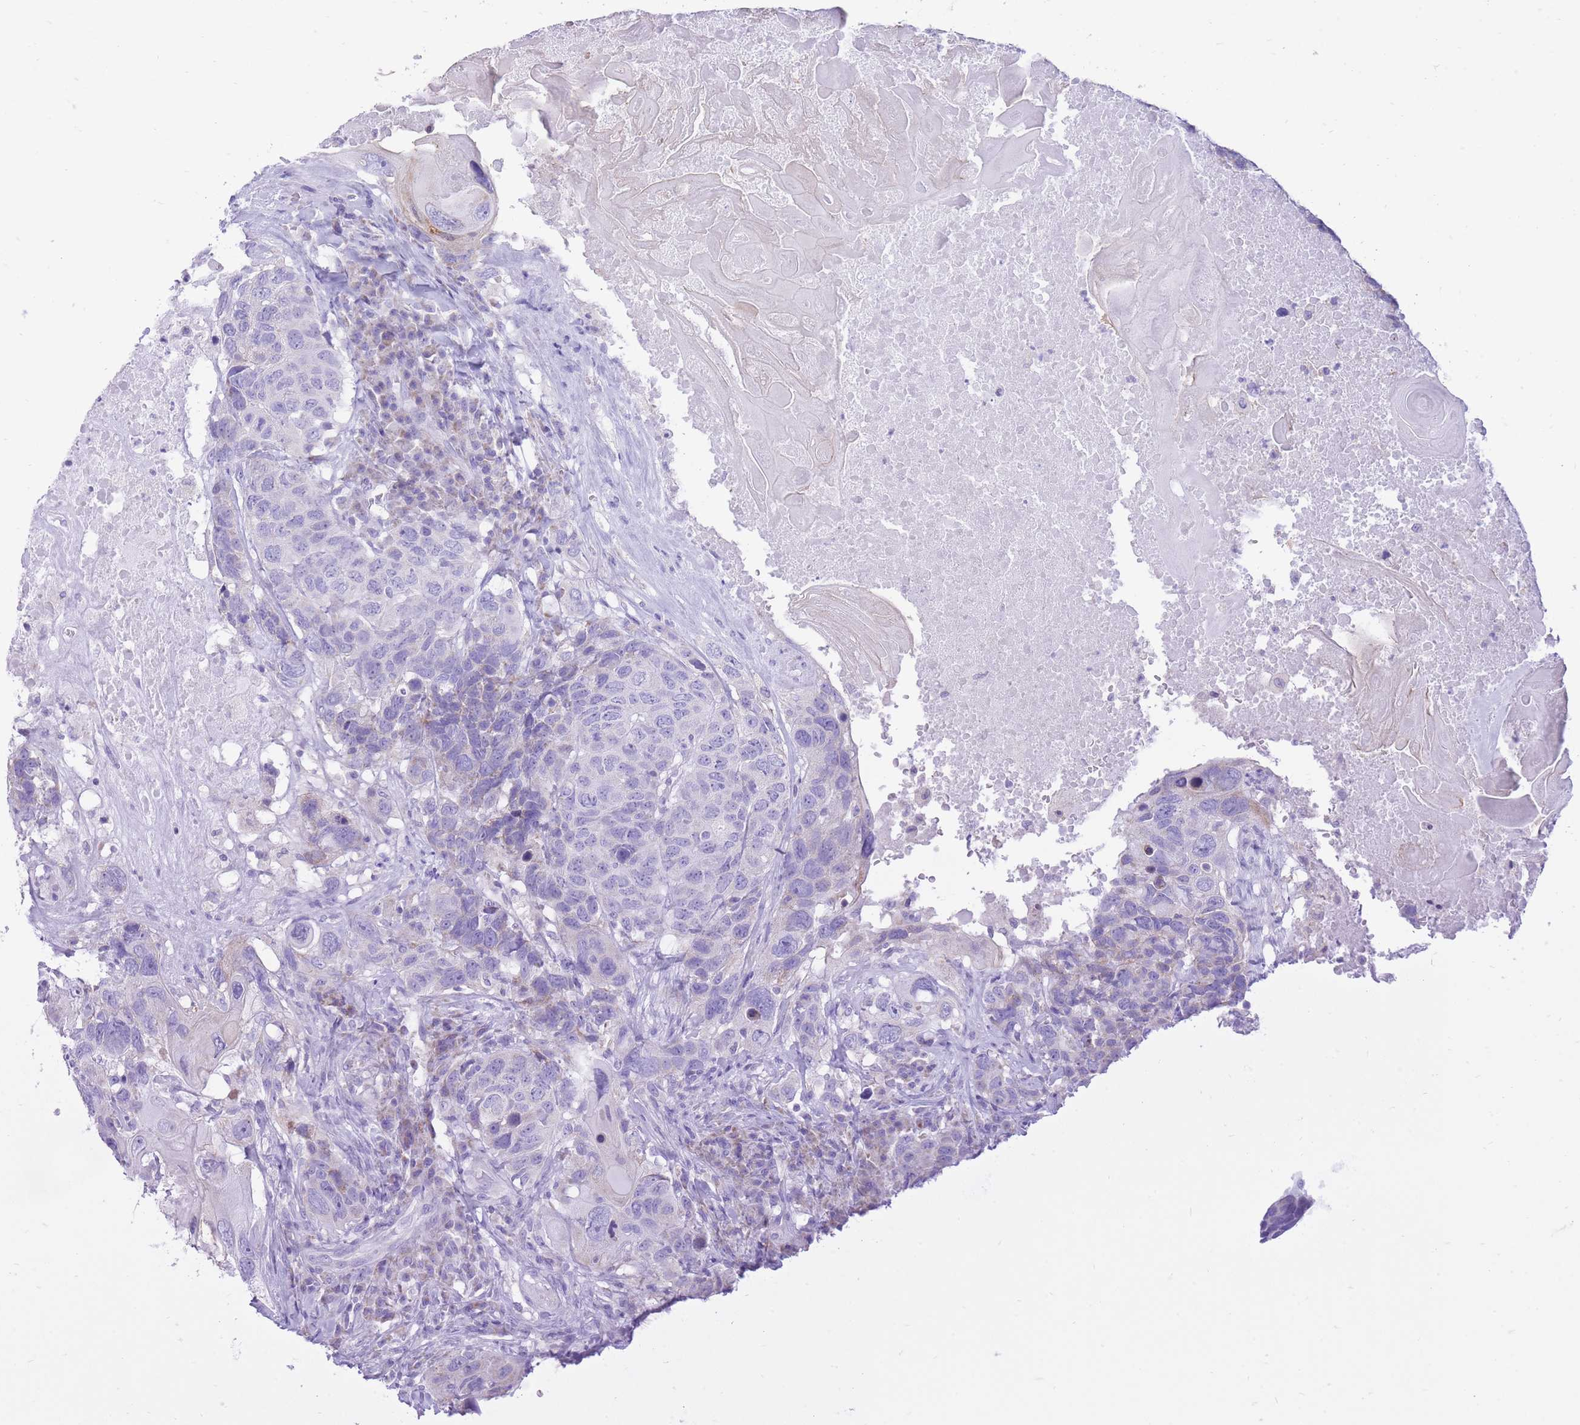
{"staining": {"intensity": "negative", "quantity": "none", "location": "none"}, "tissue": "head and neck cancer", "cell_type": "Tumor cells", "image_type": "cancer", "snomed": [{"axis": "morphology", "description": "Squamous cell carcinoma, NOS"}, {"axis": "topography", "description": "Head-Neck"}], "caption": "Immunohistochemistry (IHC) of human head and neck cancer reveals no staining in tumor cells. (Brightfield microscopy of DAB immunohistochemistry (IHC) at high magnification).", "gene": "SLC4A4", "patient": {"sex": "male", "age": 66}}